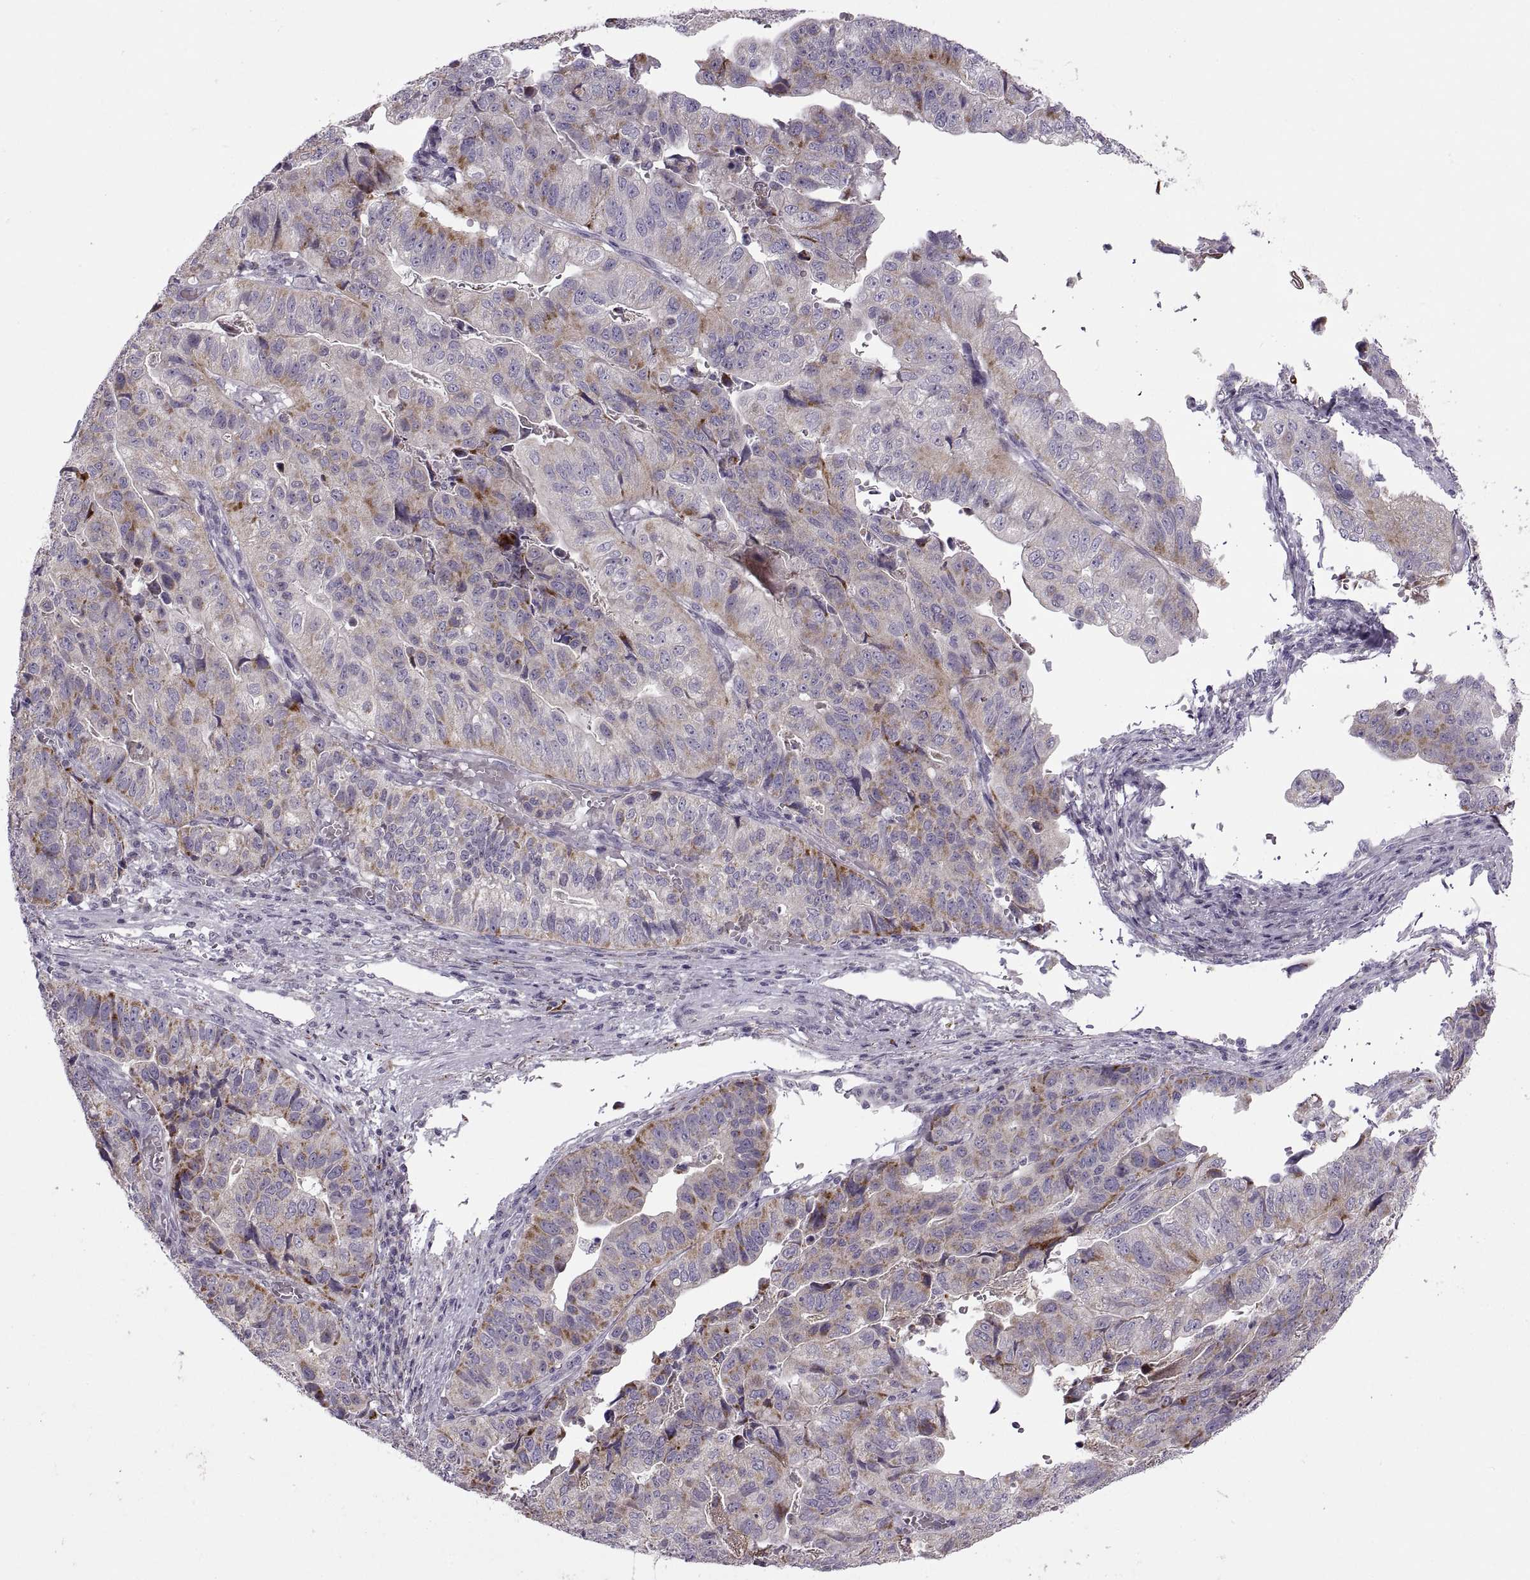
{"staining": {"intensity": "moderate", "quantity": "25%-75%", "location": "cytoplasmic/membranous"}, "tissue": "stomach cancer", "cell_type": "Tumor cells", "image_type": "cancer", "snomed": [{"axis": "morphology", "description": "Adenocarcinoma, NOS"}, {"axis": "topography", "description": "Stomach, upper"}], "caption": "A brown stain shows moderate cytoplasmic/membranous staining of a protein in stomach cancer (adenocarcinoma) tumor cells.", "gene": "PIERCE1", "patient": {"sex": "female", "age": 67}}